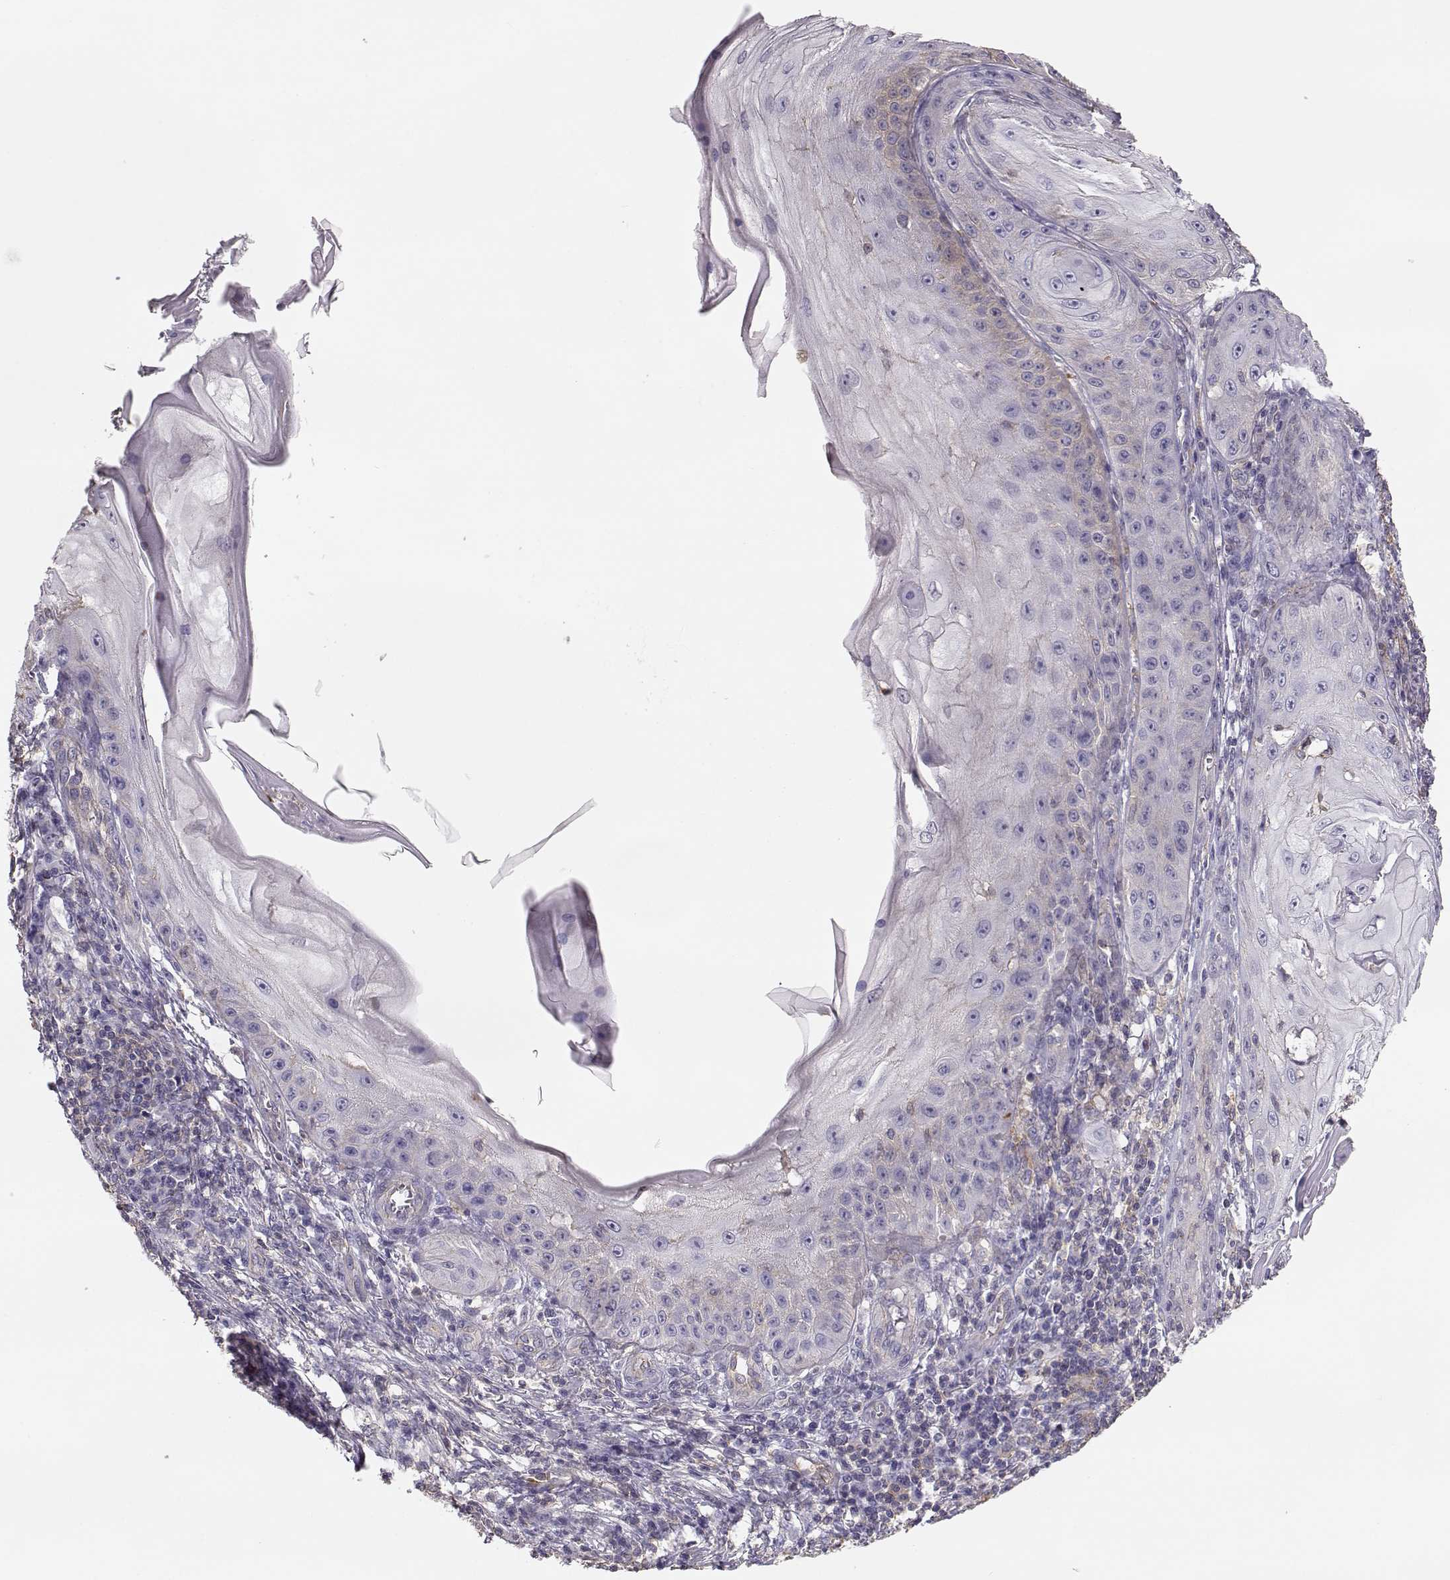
{"staining": {"intensity": "negative", "quantity": "none", "location": "none"}, "tissue": "skin cancer", "cell_type": "Tumor cells", "image_type": "cancer", "snomed": [{"axis": "morphology", "description": "Squamous cell carcinoma, NOS"}, {"axis": "topography", "description": "Skin"}], "caption": "Image shows no protein expression in tumor cells of skin squamous cell carcinoma tissue.", "gene": "DAPL1", "patient": {"sex": "male", "age": 70}}